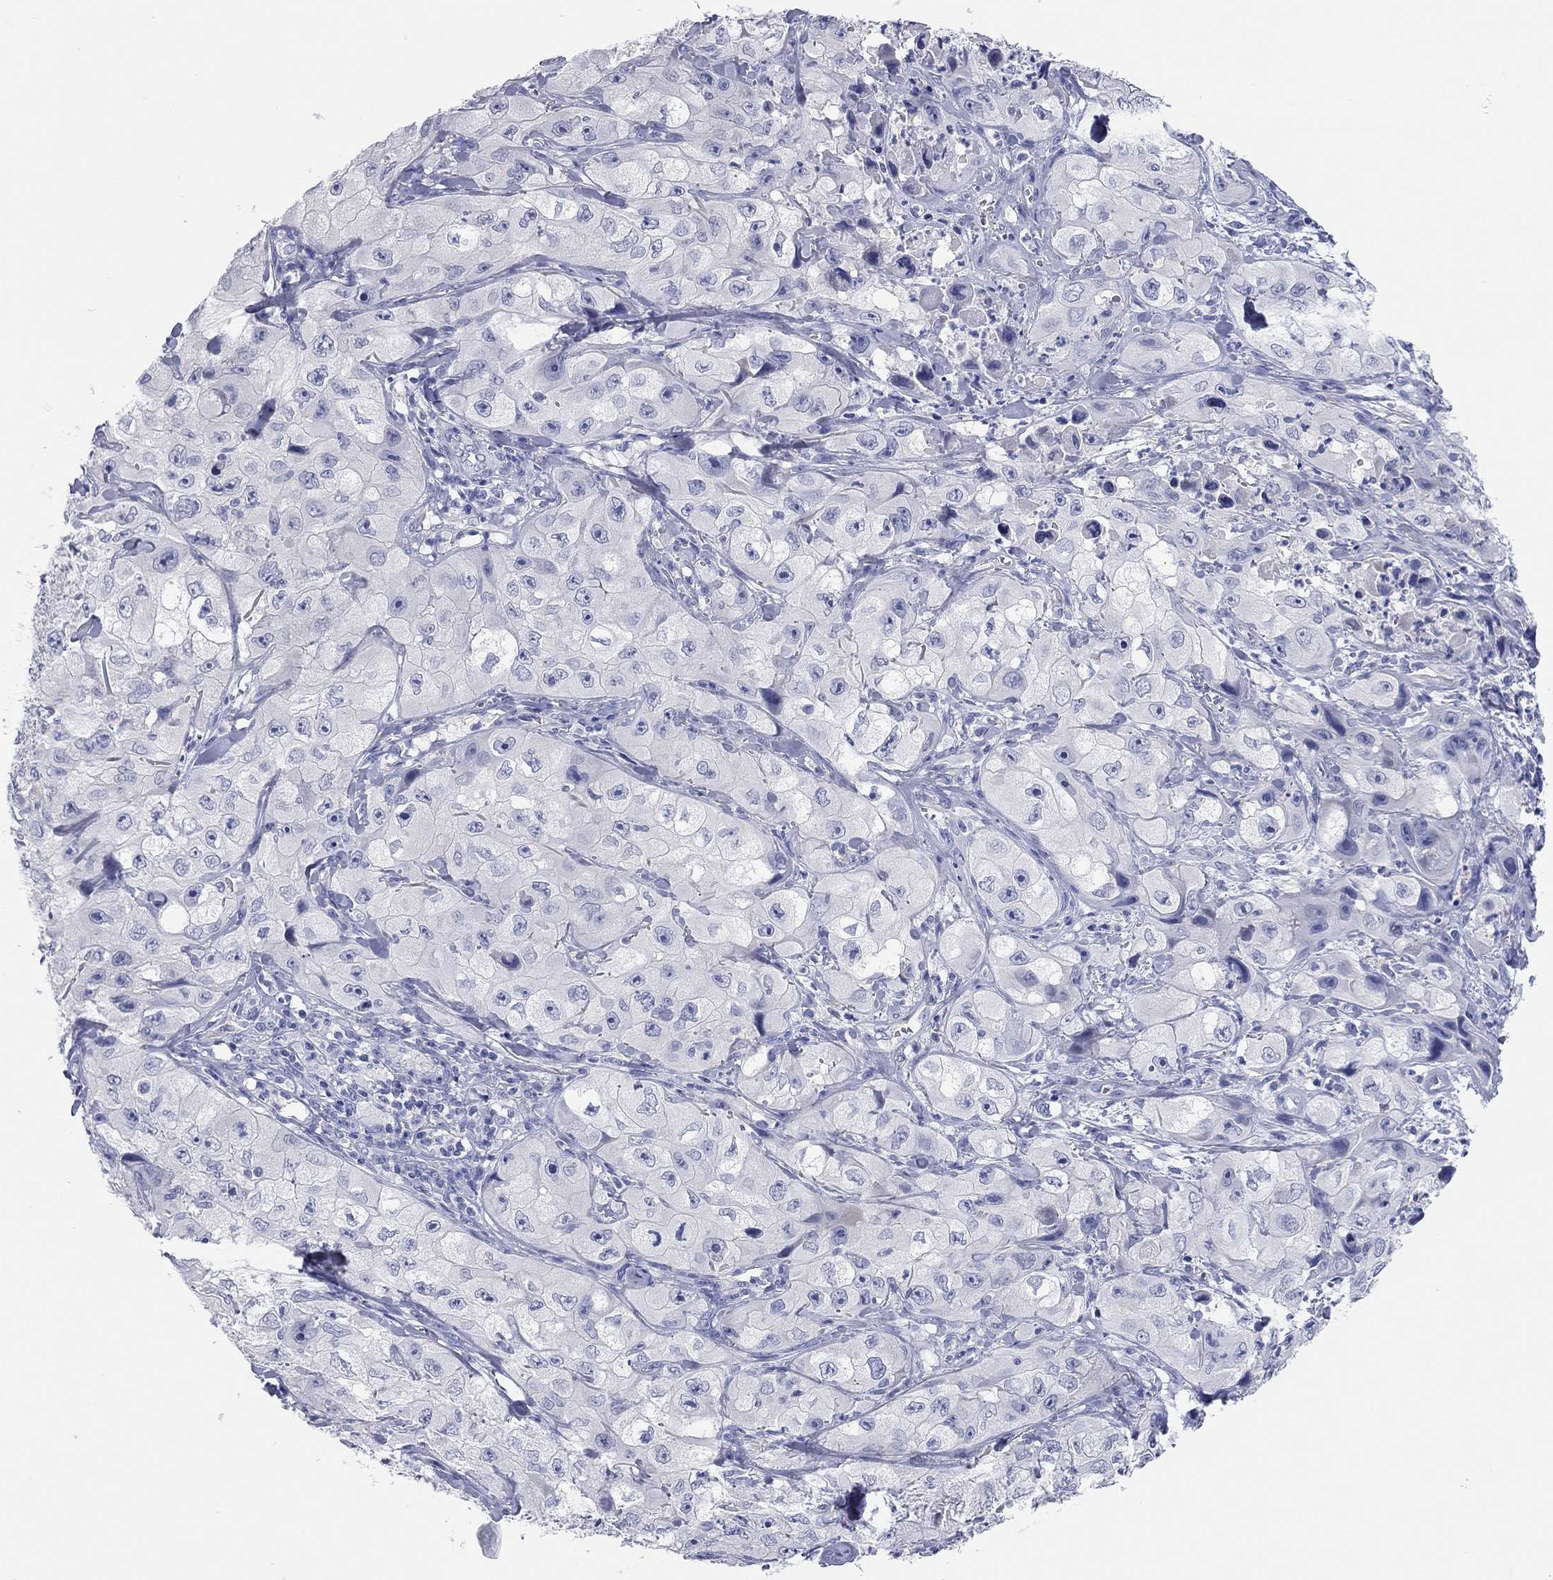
{"staining": {"intensity": "negative", "quantity": "none", "location": "none"}, "tissue": "skin cancer", "cell_type": "Tumor cells", "image_type": "cancer", "snomed": [{"axis": "morphology", "description": "Squamous cell carcinoma, NOS"}, {"axis": "topography", "description": "Skin"}, {"axis": "topography", "description": "Subcutis"}], "caption": "Image shows no significant protein staining in tumor cells of squamous cell carcinoma (skin).", "gene": "TMEM221", "patient": {"sex": "male", "age": 73}}